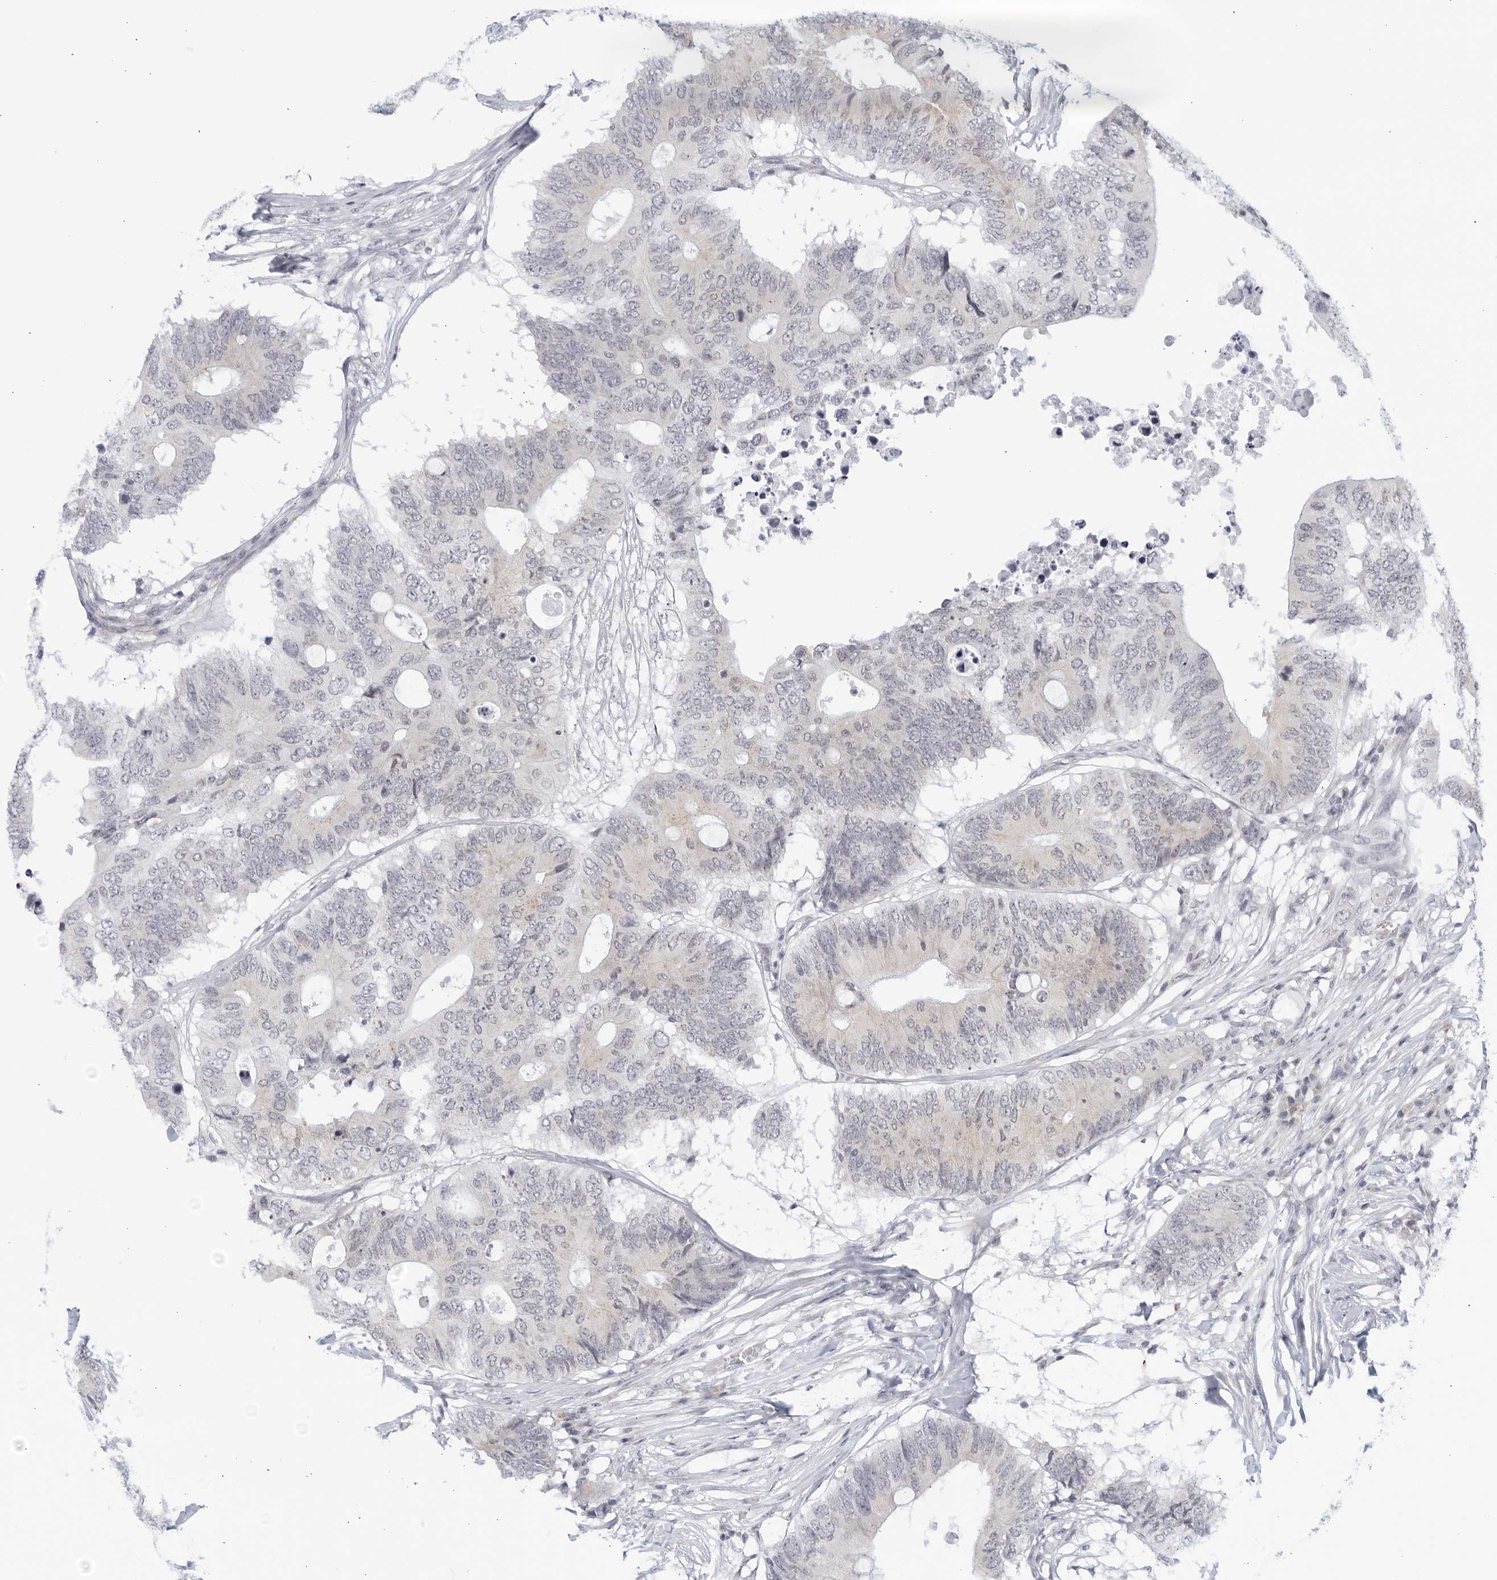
{"staining": {"intensity": "weak", "quantity": "<25%", "location": "cytoplasmic/membranous"}, "tissue": "colorectal cancer", "cell_type": "Tumor cells", "image_type": "cancer", "snomed": [{"axis": "morphology", "description": "Adenocarcinoma, NOS"}, {"axis": "topography", "description": "Colon"}], "caption": "DAB (3,3'-diaminobenzidine) immunohistochemical staining of adenocarcinoma (colorectal) shows no significant positivity in tumor cells. (DAB (3,3'-diaminobenzidine) IHC with hematoxylin counter stain).", "gene": "WDTC1", "patient": {"sex": "male", "age": 71}}